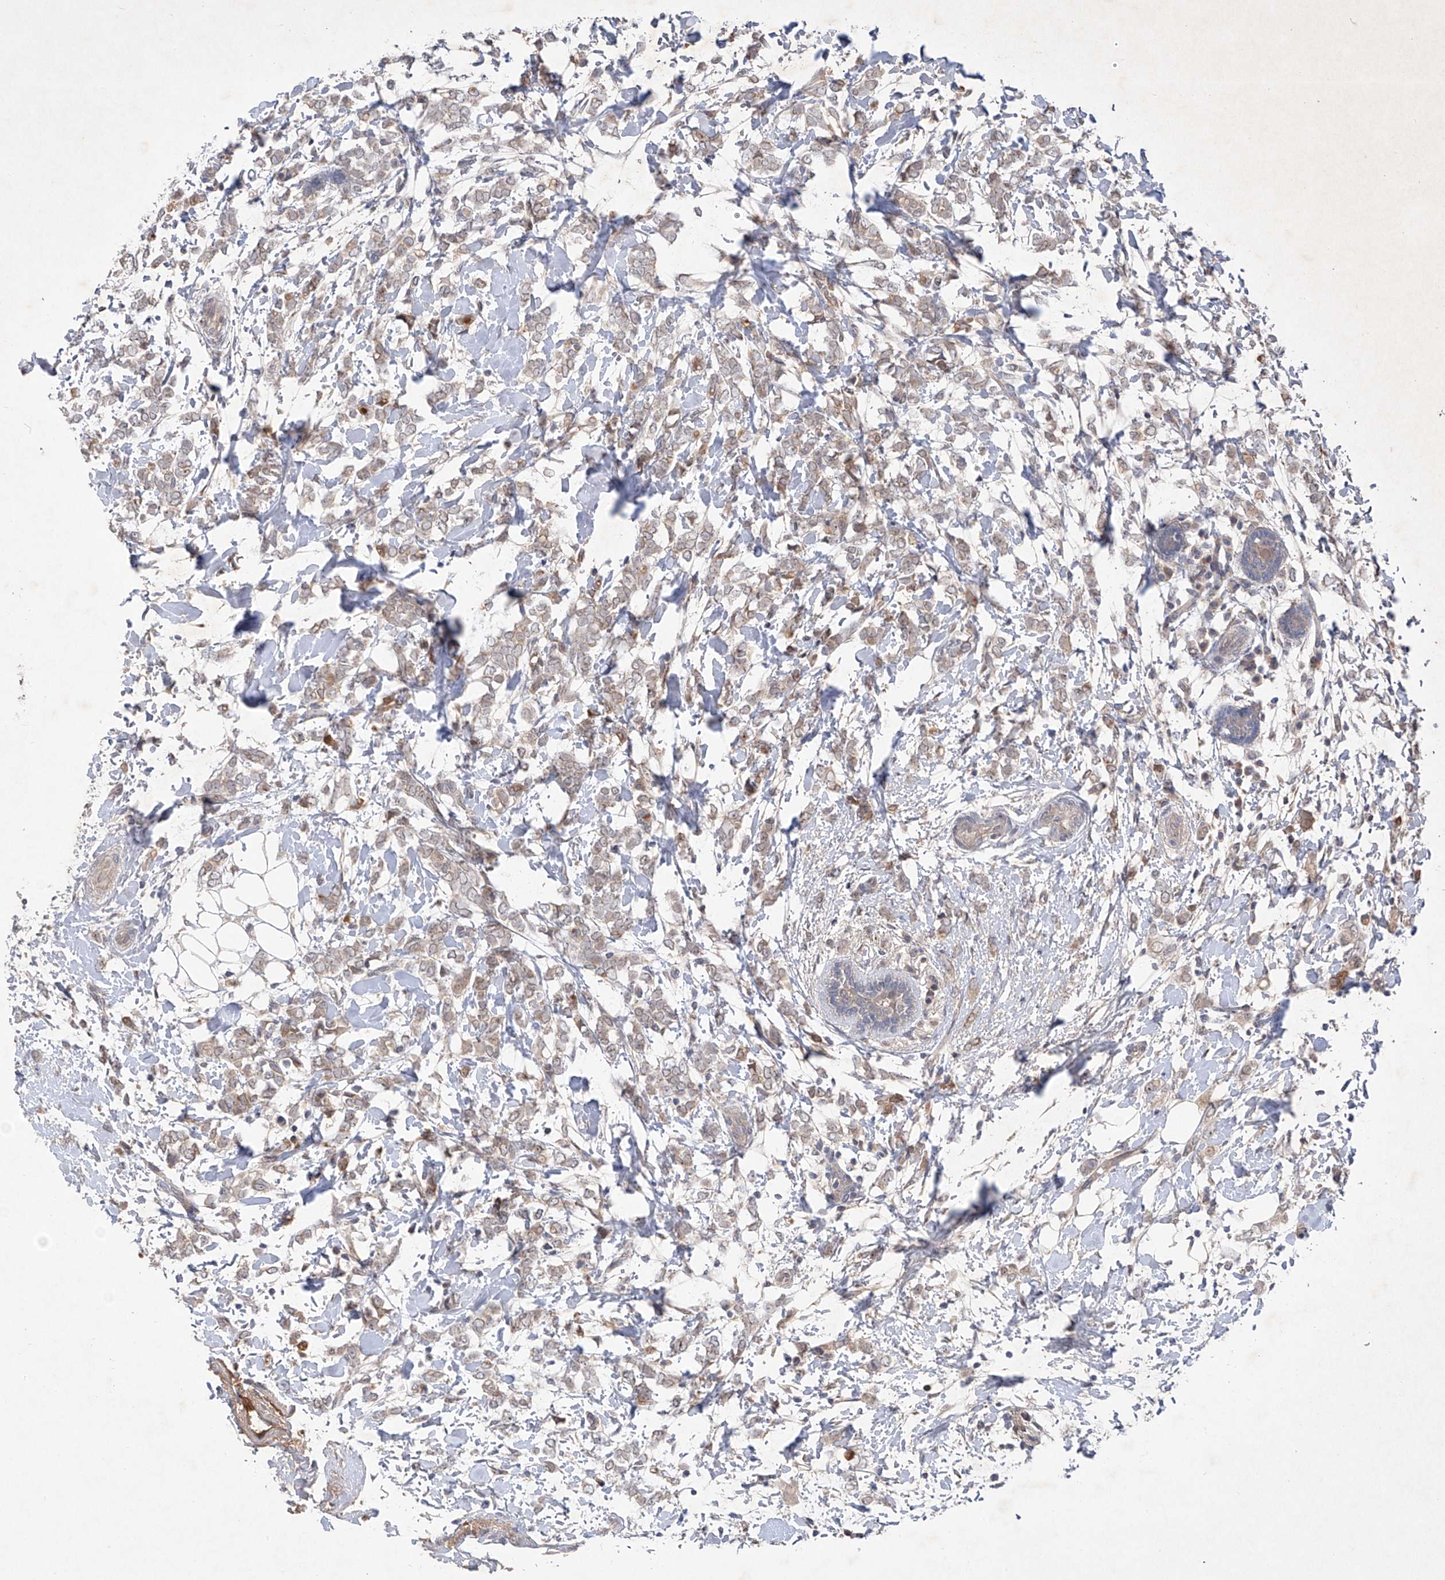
{"staining": {"intensity": "weak", "quantity": ">75%", "location": "cytoplasmic/membranous"}, "tissue": "breast cancer", "cell_type": "Tumor cells", "image_type": "cancer", "snomed": [{"axis": "morphology", "description": "Normal tissue, NOS"}, {"axis": "morphology", "description": "Lobular carcinoma"}, {"axis": "topography", "description": "Breast"}], "caption": "Brown immunohistochemical staining in breast cancer shows weak cytoplasmic/membranous positivity in about >75% of tumor cells.", "gene": "FAM135A", "patient": {"sex": "female", "age": 47}}